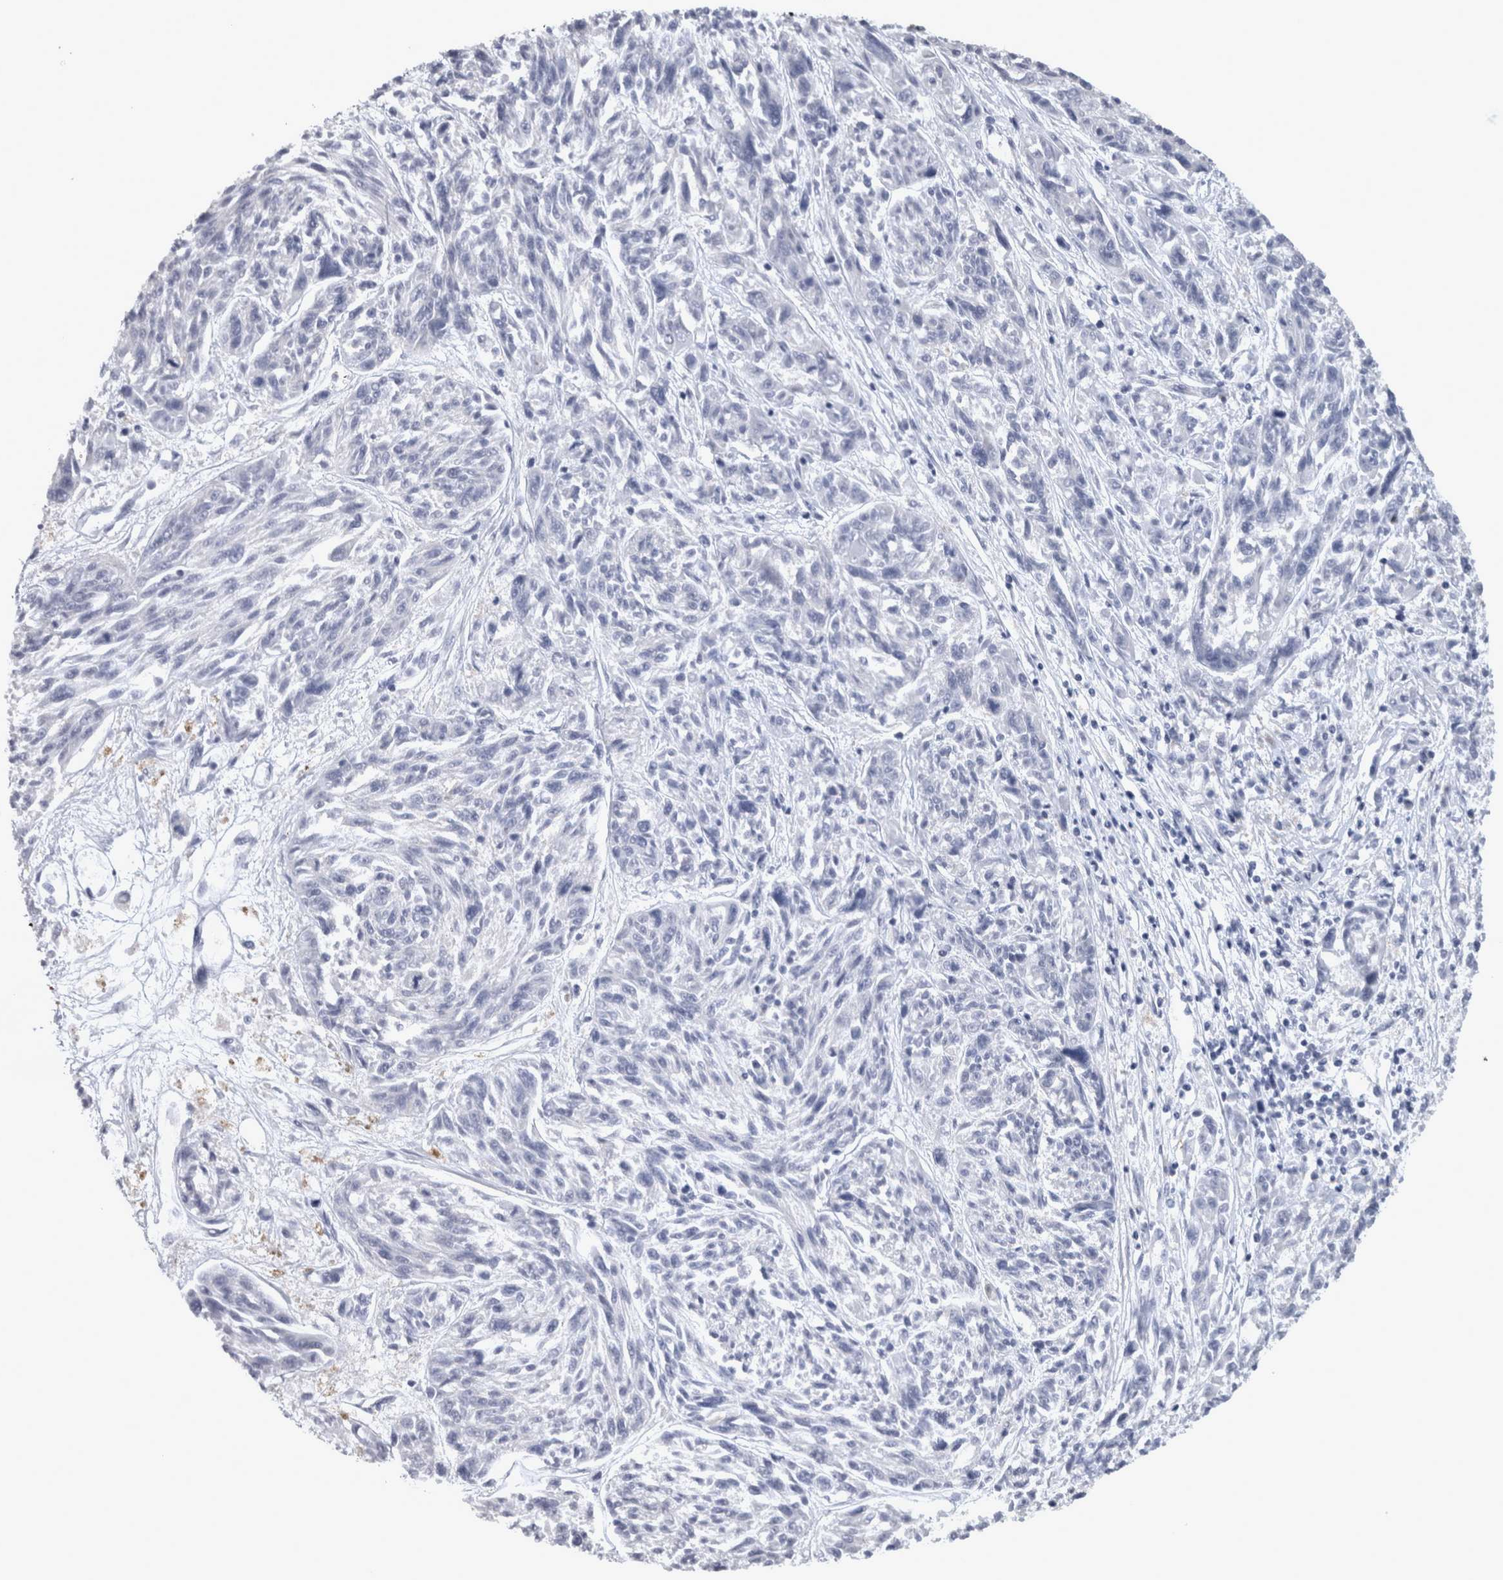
{"staining": {"intensity": "negative", "quantity": "none", "location": "none"}, "tissue": "melanoma", "cell_type": "Tumor cells", "image_type": "cancer", "snomed": [{"axis": "morphology", "description": "Malignant melanoma, NOS"}, {"axis": "topography", "description": "Skin"}], "caption": "High magnification brightfield microscopy of malignant melanoma stained with DAB (3,3'-diaminobenzidine) (brown) and counterstained with hematoxylin (blue): tumor cells show no significant staining. The staining was performed using DAB to visualize the protein expression in brown, while the nuclei were stained in blue with hematoxylin (Magnification: 20x).", "gene": "TCAP", "patient": {"sex": "male", "age": 53}}